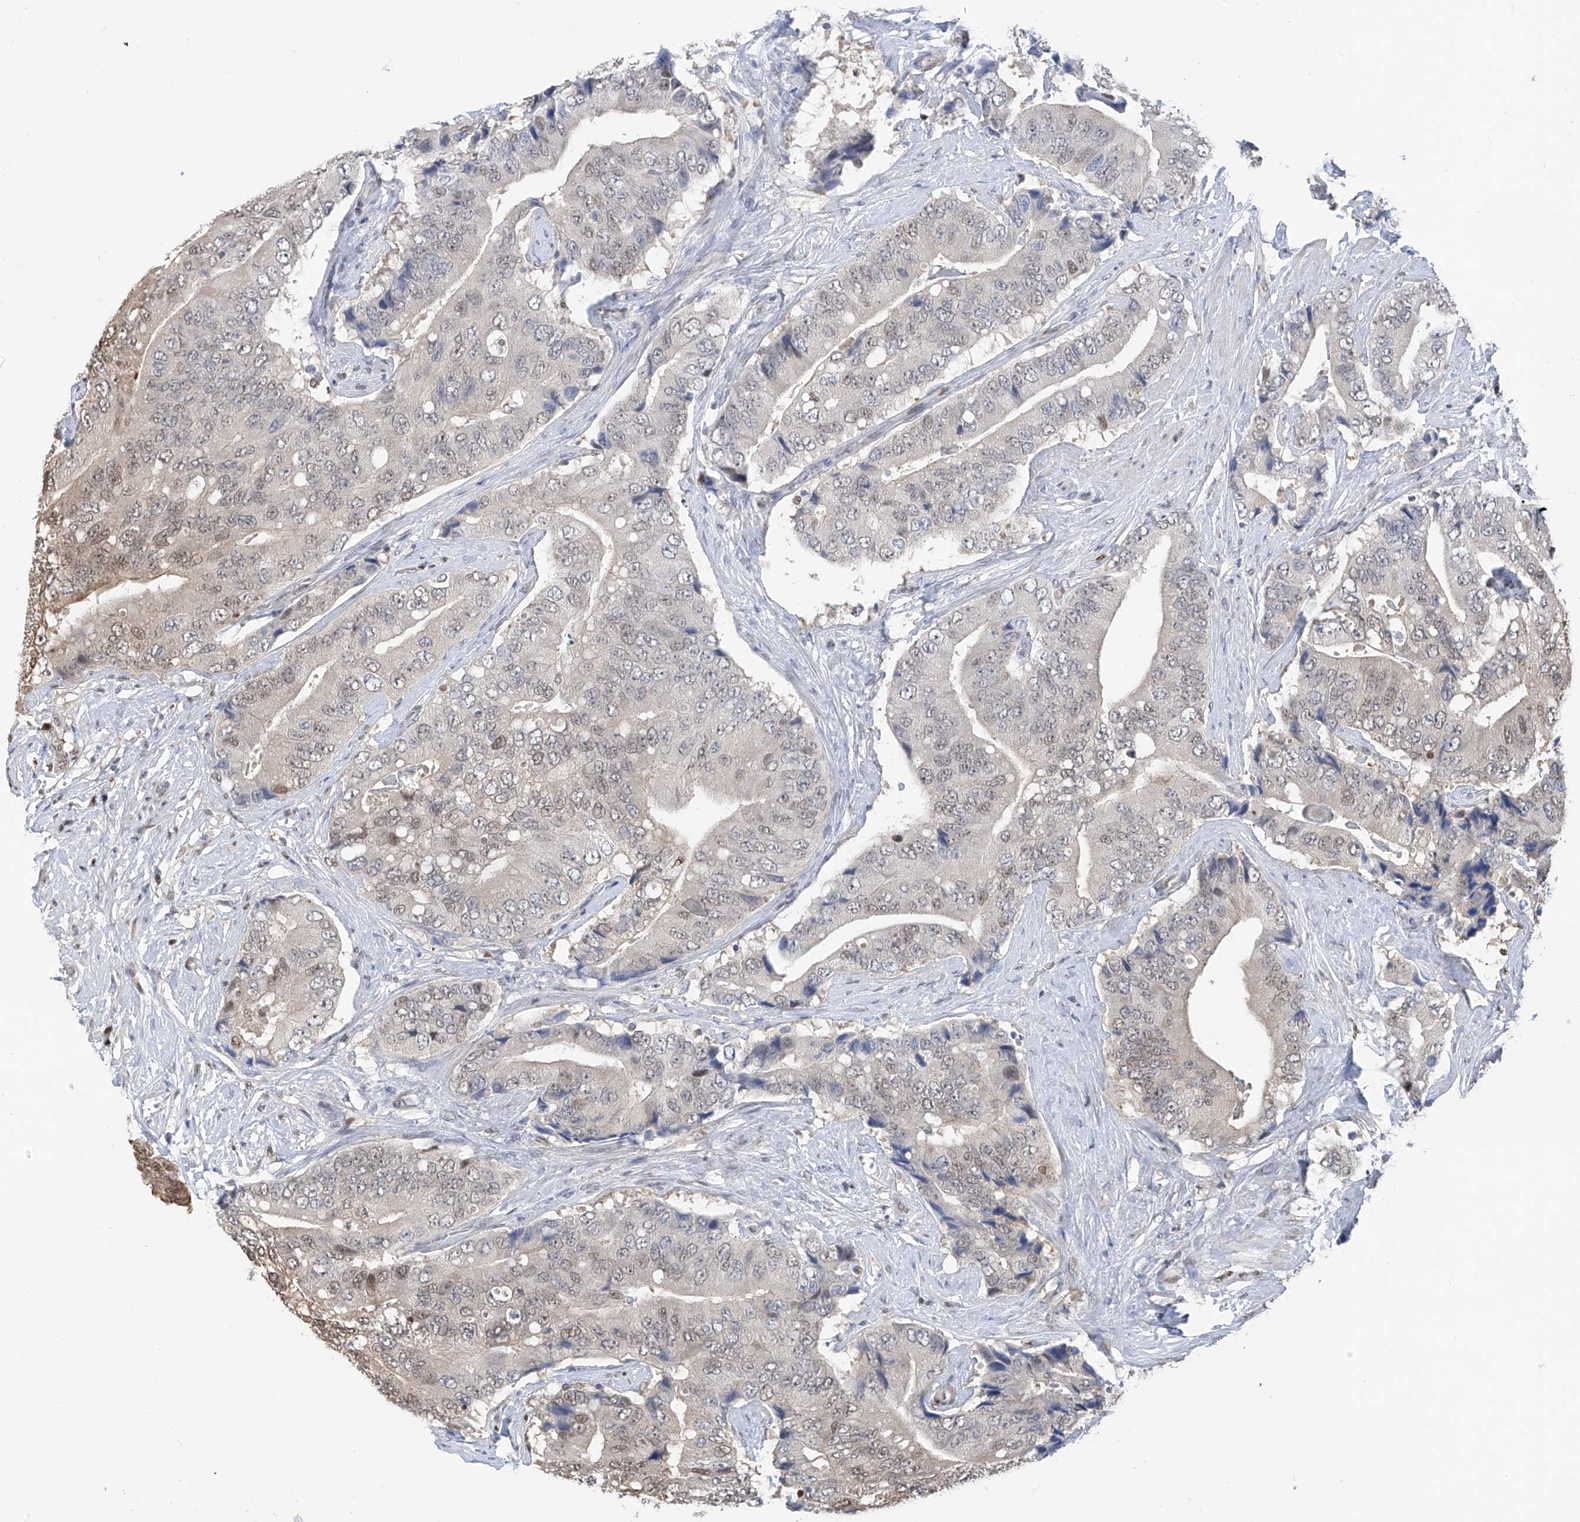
{"staining": {"intensity": "weak", "quantity": "<25%", "location": "nuclear"}, "tissue": "prostate cancer", "cell_type": "Tumor cells", "image_type": "cancer", "snomed": [{"axis": "morphology", "description": "Adenocarcinoma, High grade"}, {"axis": "topography", "description": "Prostate"}], "caption": "Image shows no significant protein positivity in tumor cells of prostate cancer. Nuclei are stained in blue.", "gene": "PMM1", "patient": {"sex": "male", "age": 70}}